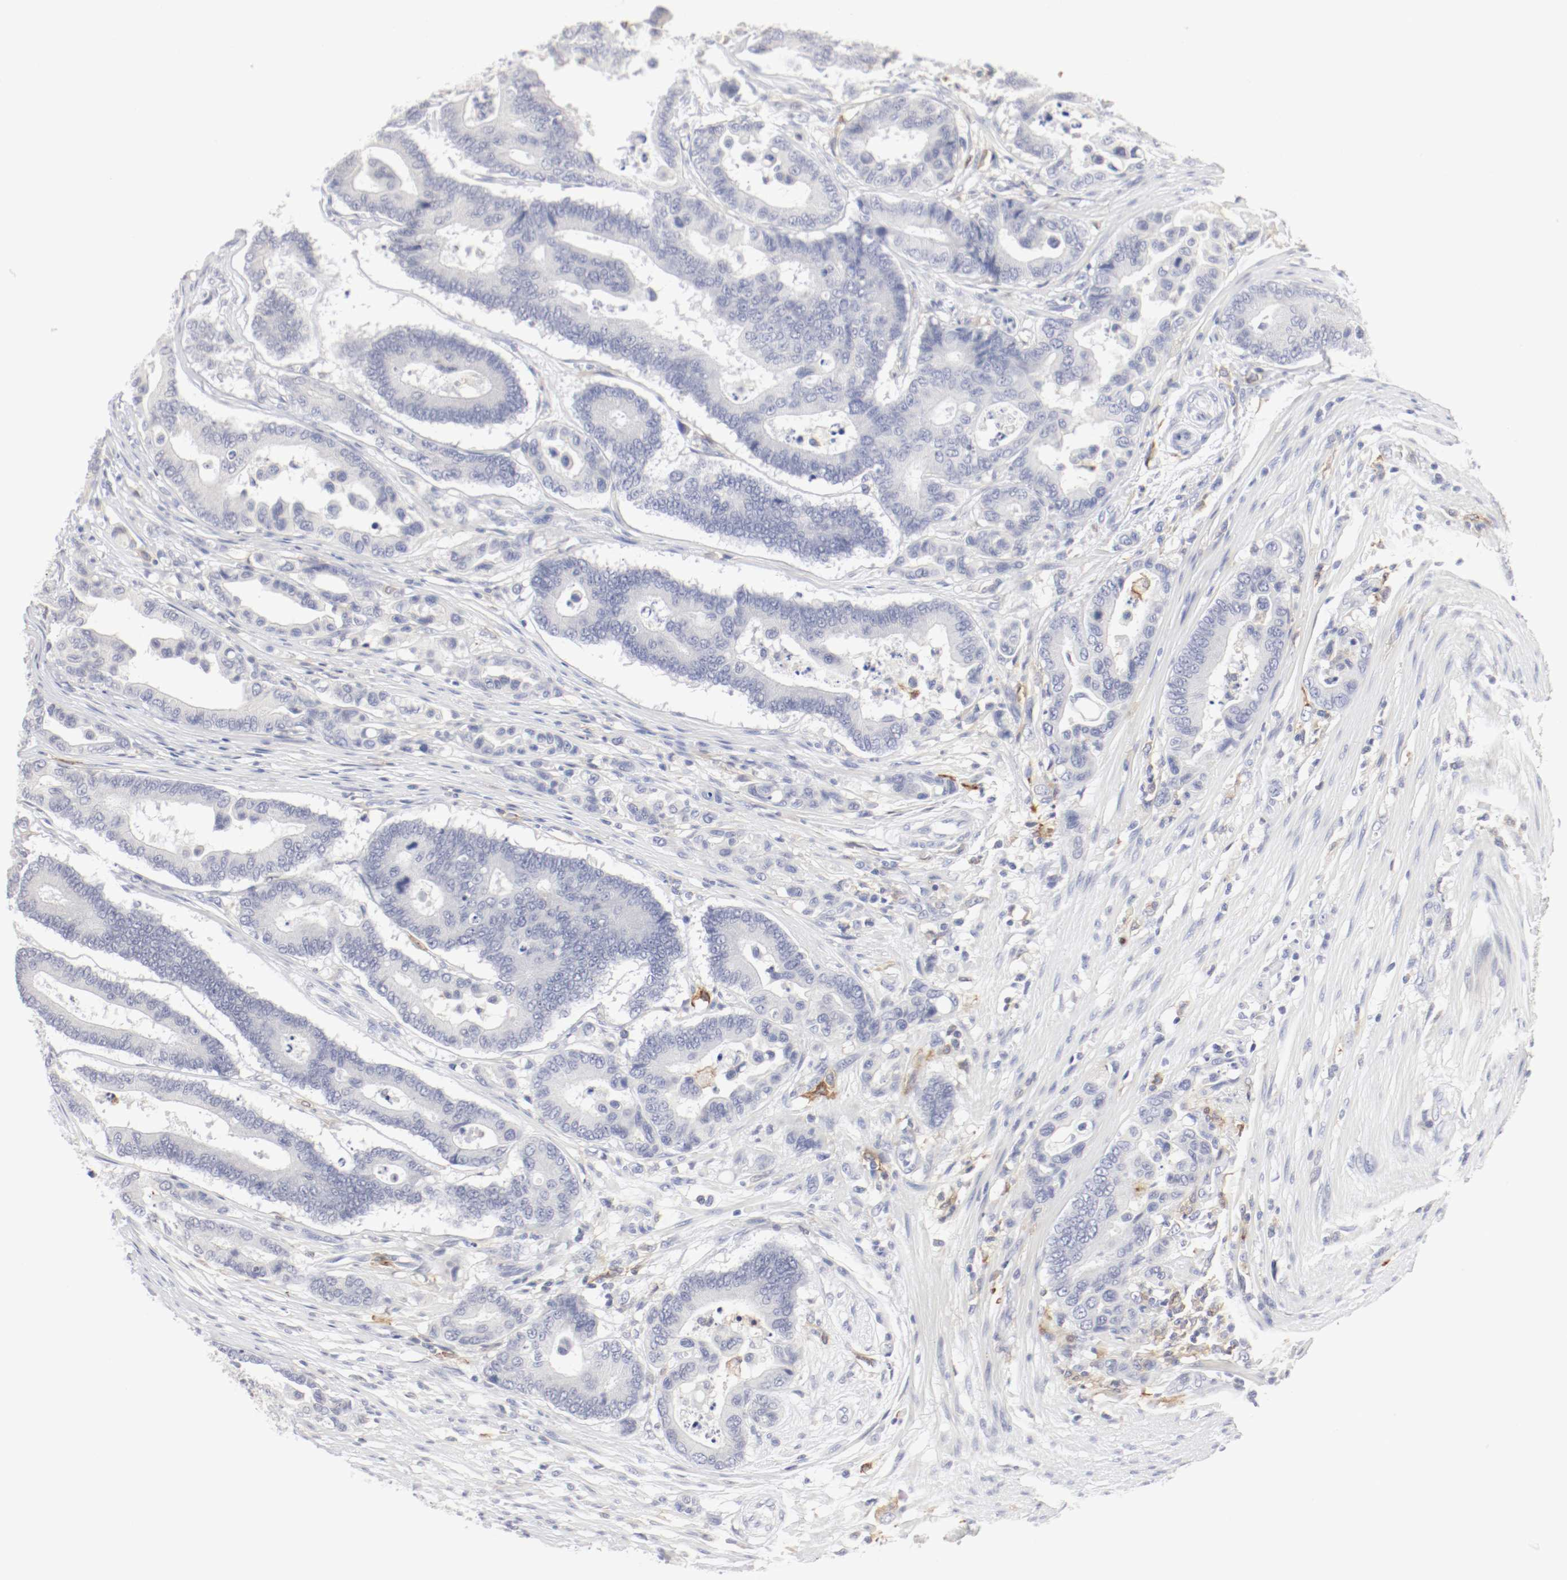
{"staining": {"intensity": "negative", "quantity": "none", "location": "none"}, "tissue": "colorectal cancer", "cell_type": "Tumor cells", "image_type": "cancer", "snomed": [{"axis": "morphology", "description": "Normal tissue, NOS"}, {"axis": "morphology", "description": "Adenocarcinoma, NOS"}, {"axis": "topography", "description": "Colon"}], "caption": "Tumor cells show no significant staining in colorectal adenocarcinoma.", "gene": "ITGAX", "patient": {"sex": "male", "age": 82}}